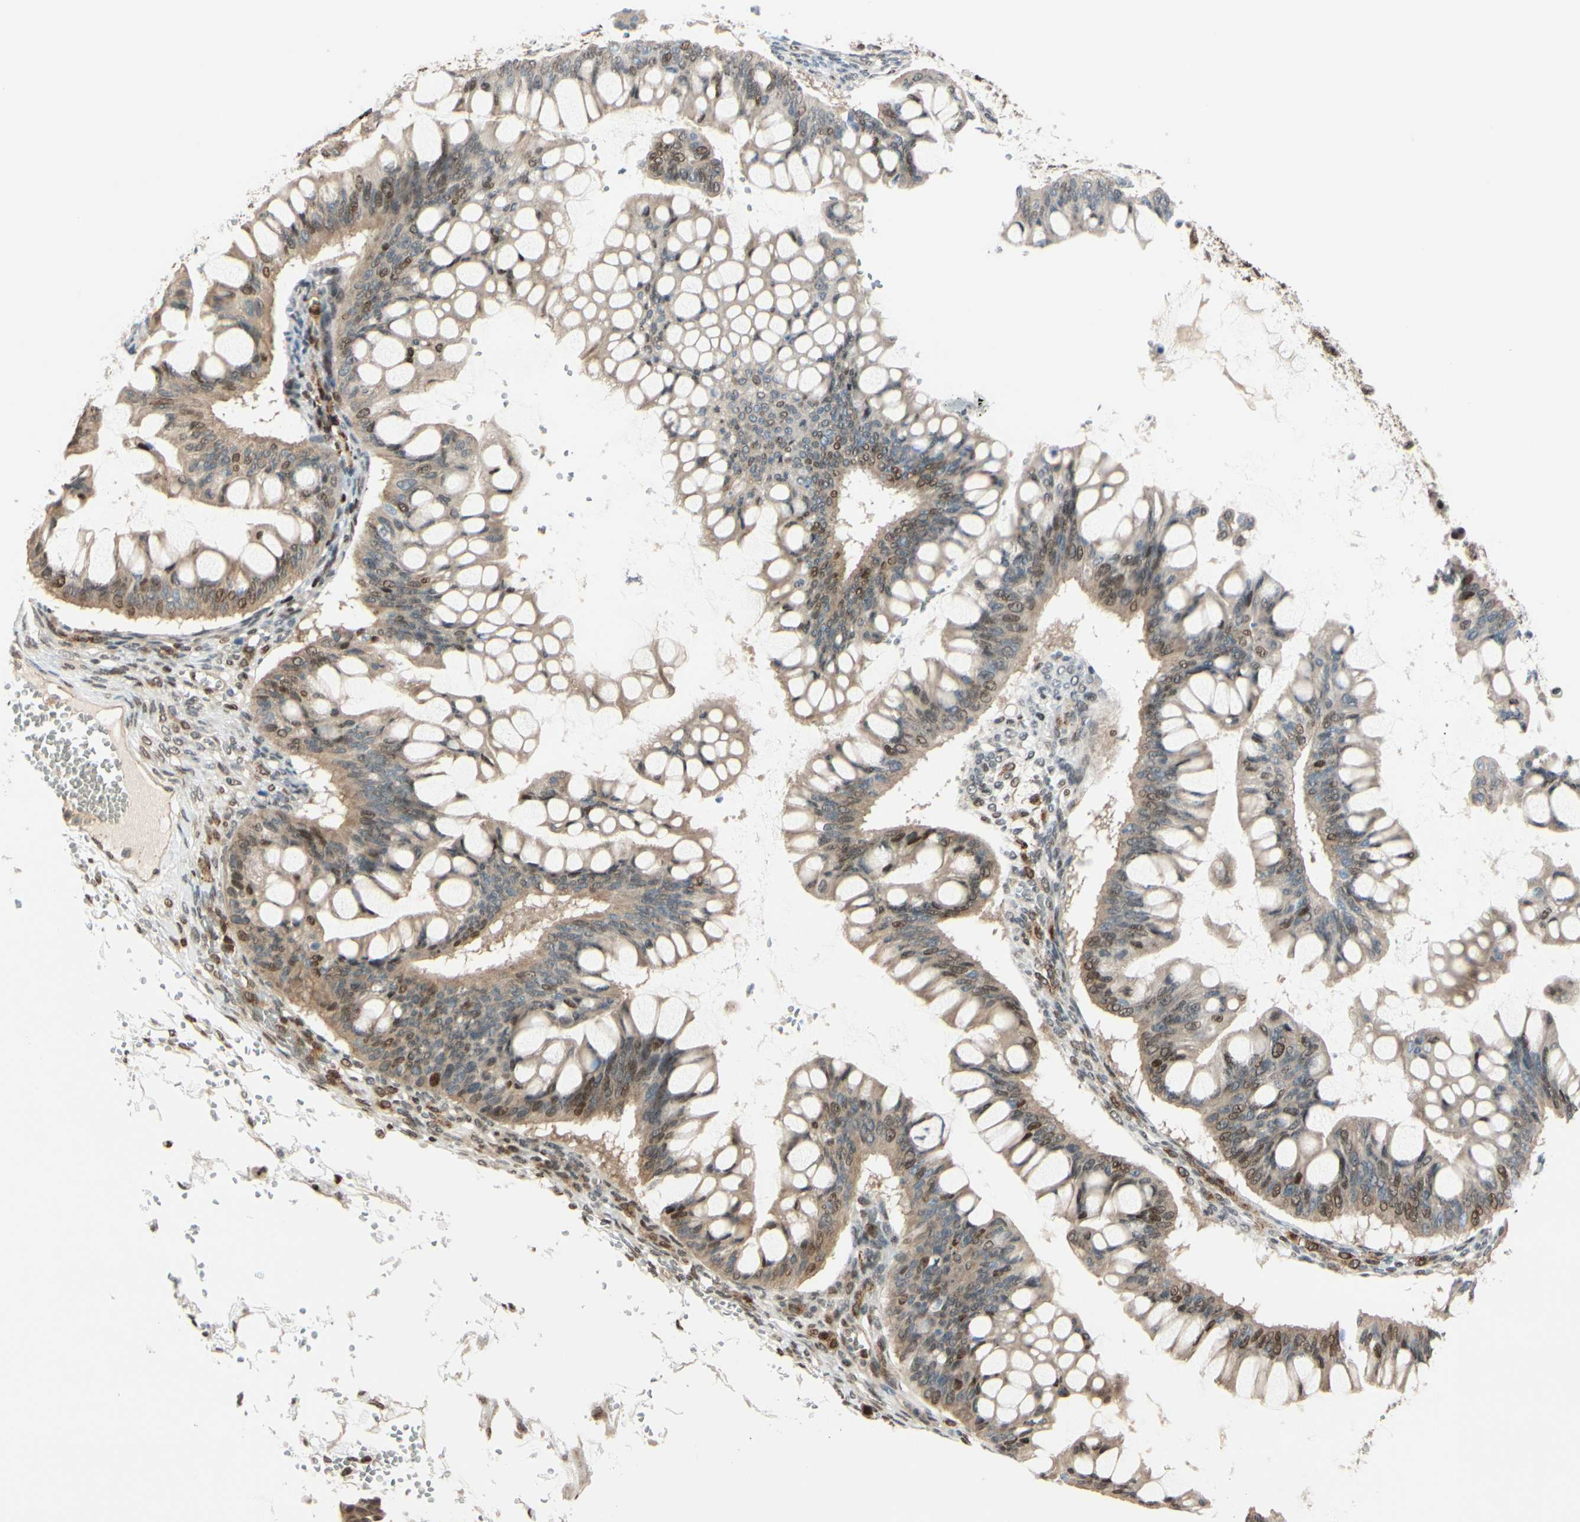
{"staining": {"intensity": "weak", "quantity": "25%-75%", "location": "cytoplasmic/membranous,nuclear"}, "tissue": "ovarian cancer", "cell_type": "Tumor cells", "image_type": "cancer", "snomed": [{"axis": "morphology", "description": "Cystadenocarcinoma, mucinous, NOS"}, {"axis": "topography", "description": "Ovary"}], "caption": "Immunohistochemistry of human ovarian cancer (mucinous cystadenocarcinoma) demonstrates low levels of weak cytoplasmic/membranous and nuclear positivity in approximately 25%-75% of tumor cells. The staining was performed using DAB (3,3'-diaminobenzidine) to visualize the protein expression in brown, while the nuclei were stained in blue with hematoxylin (Magnification: 20x).", "gene": "SUFU", "patient": {"sex": "female", "age": 73}}